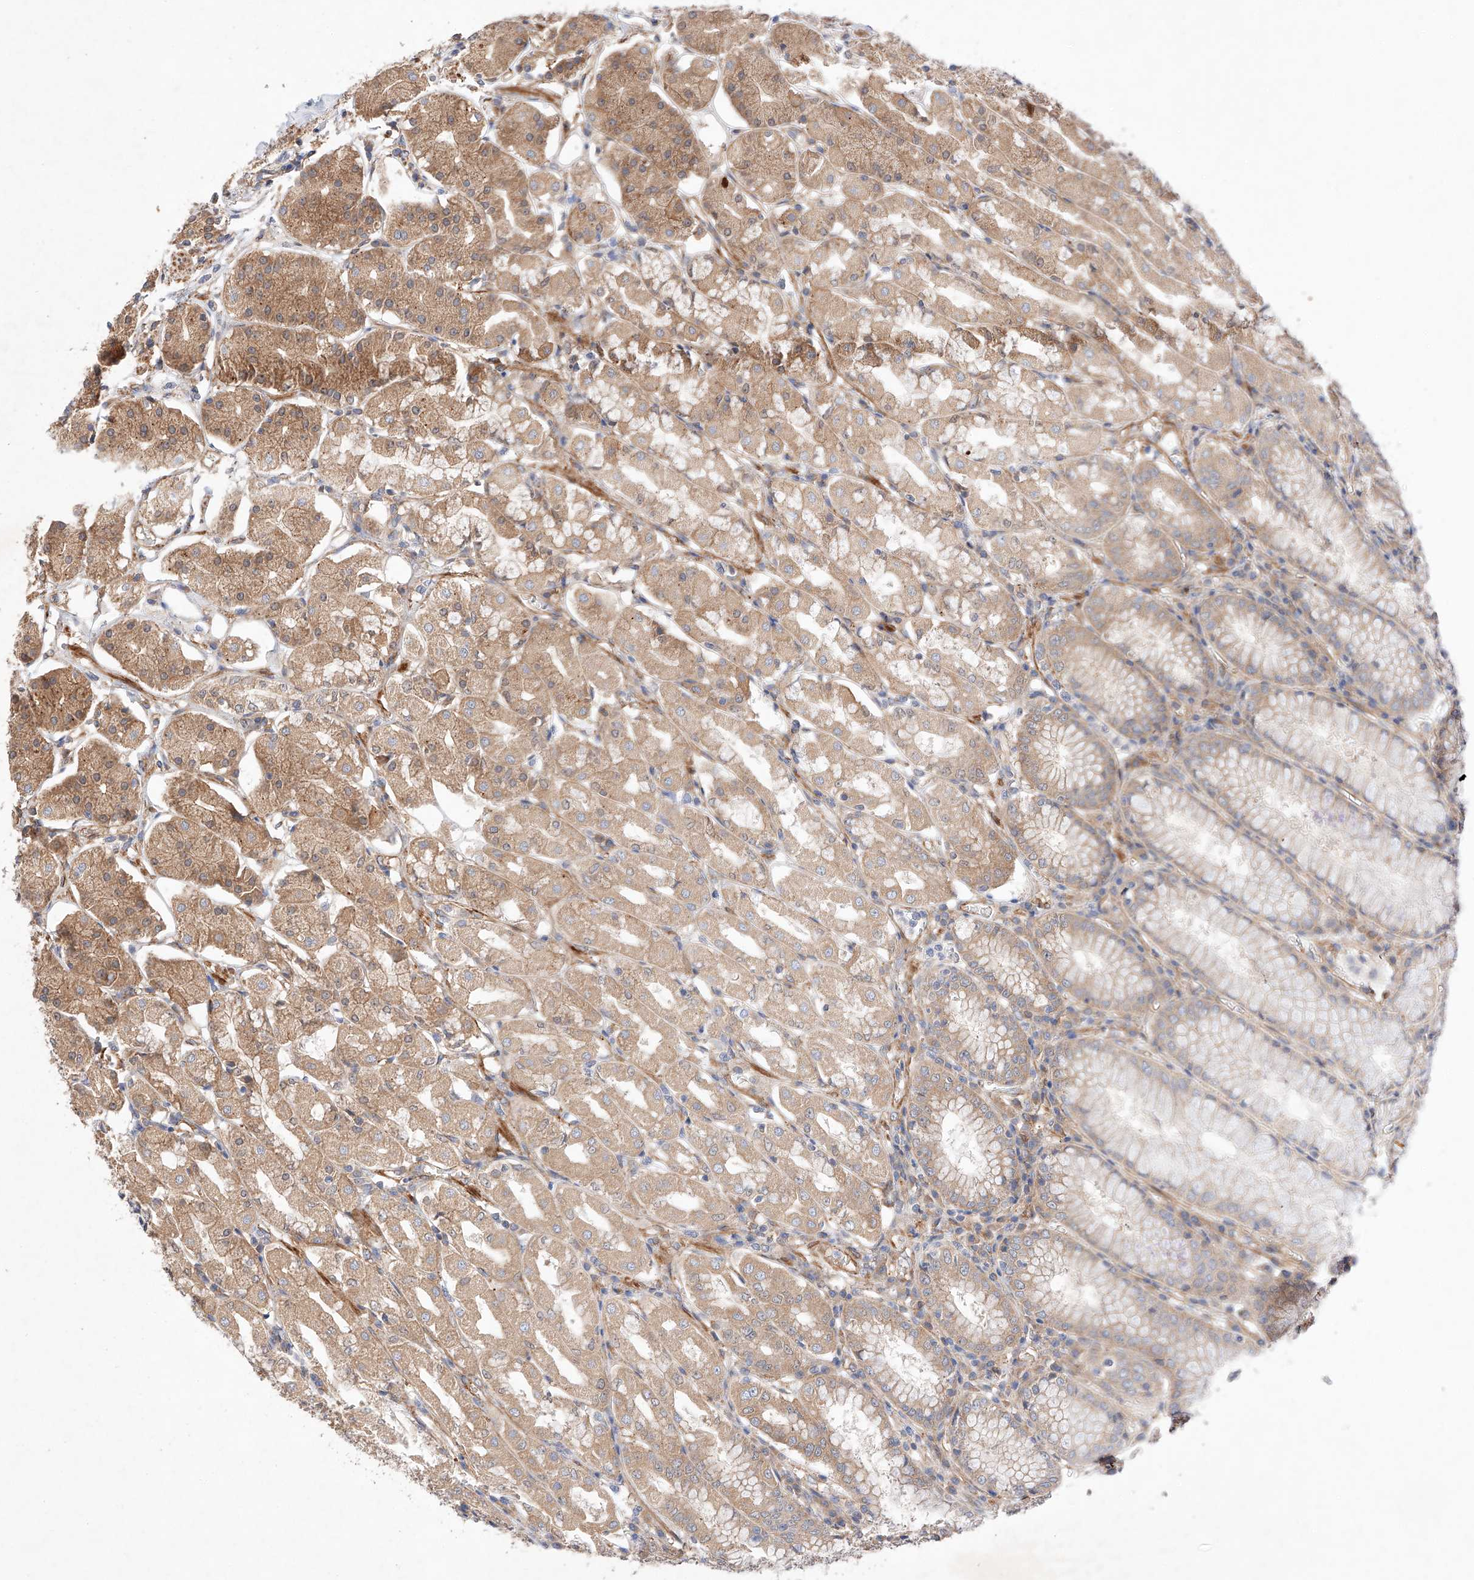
{"staining": {"intensity": "moderate", "quantity": ">75%", "location": "cytoplasmic/membranous"}, "tissue": "stomach", "cell_type": "Glandular cells", "image_type": "normal", "snomed": [{"axis": "morphology", "description": "Normal tissue, NOS"}, {"axis": "topography", "description": "Stomach, lower"}], "caption": "This histopathology image displays immunohistochemistry staining of normal human stomach, with medium moderate cytoplasmic/membranous expression in approximately >75% of glandular cells.", "gene": "RAB23", "patient": {"sex": "female", "age": 56}}